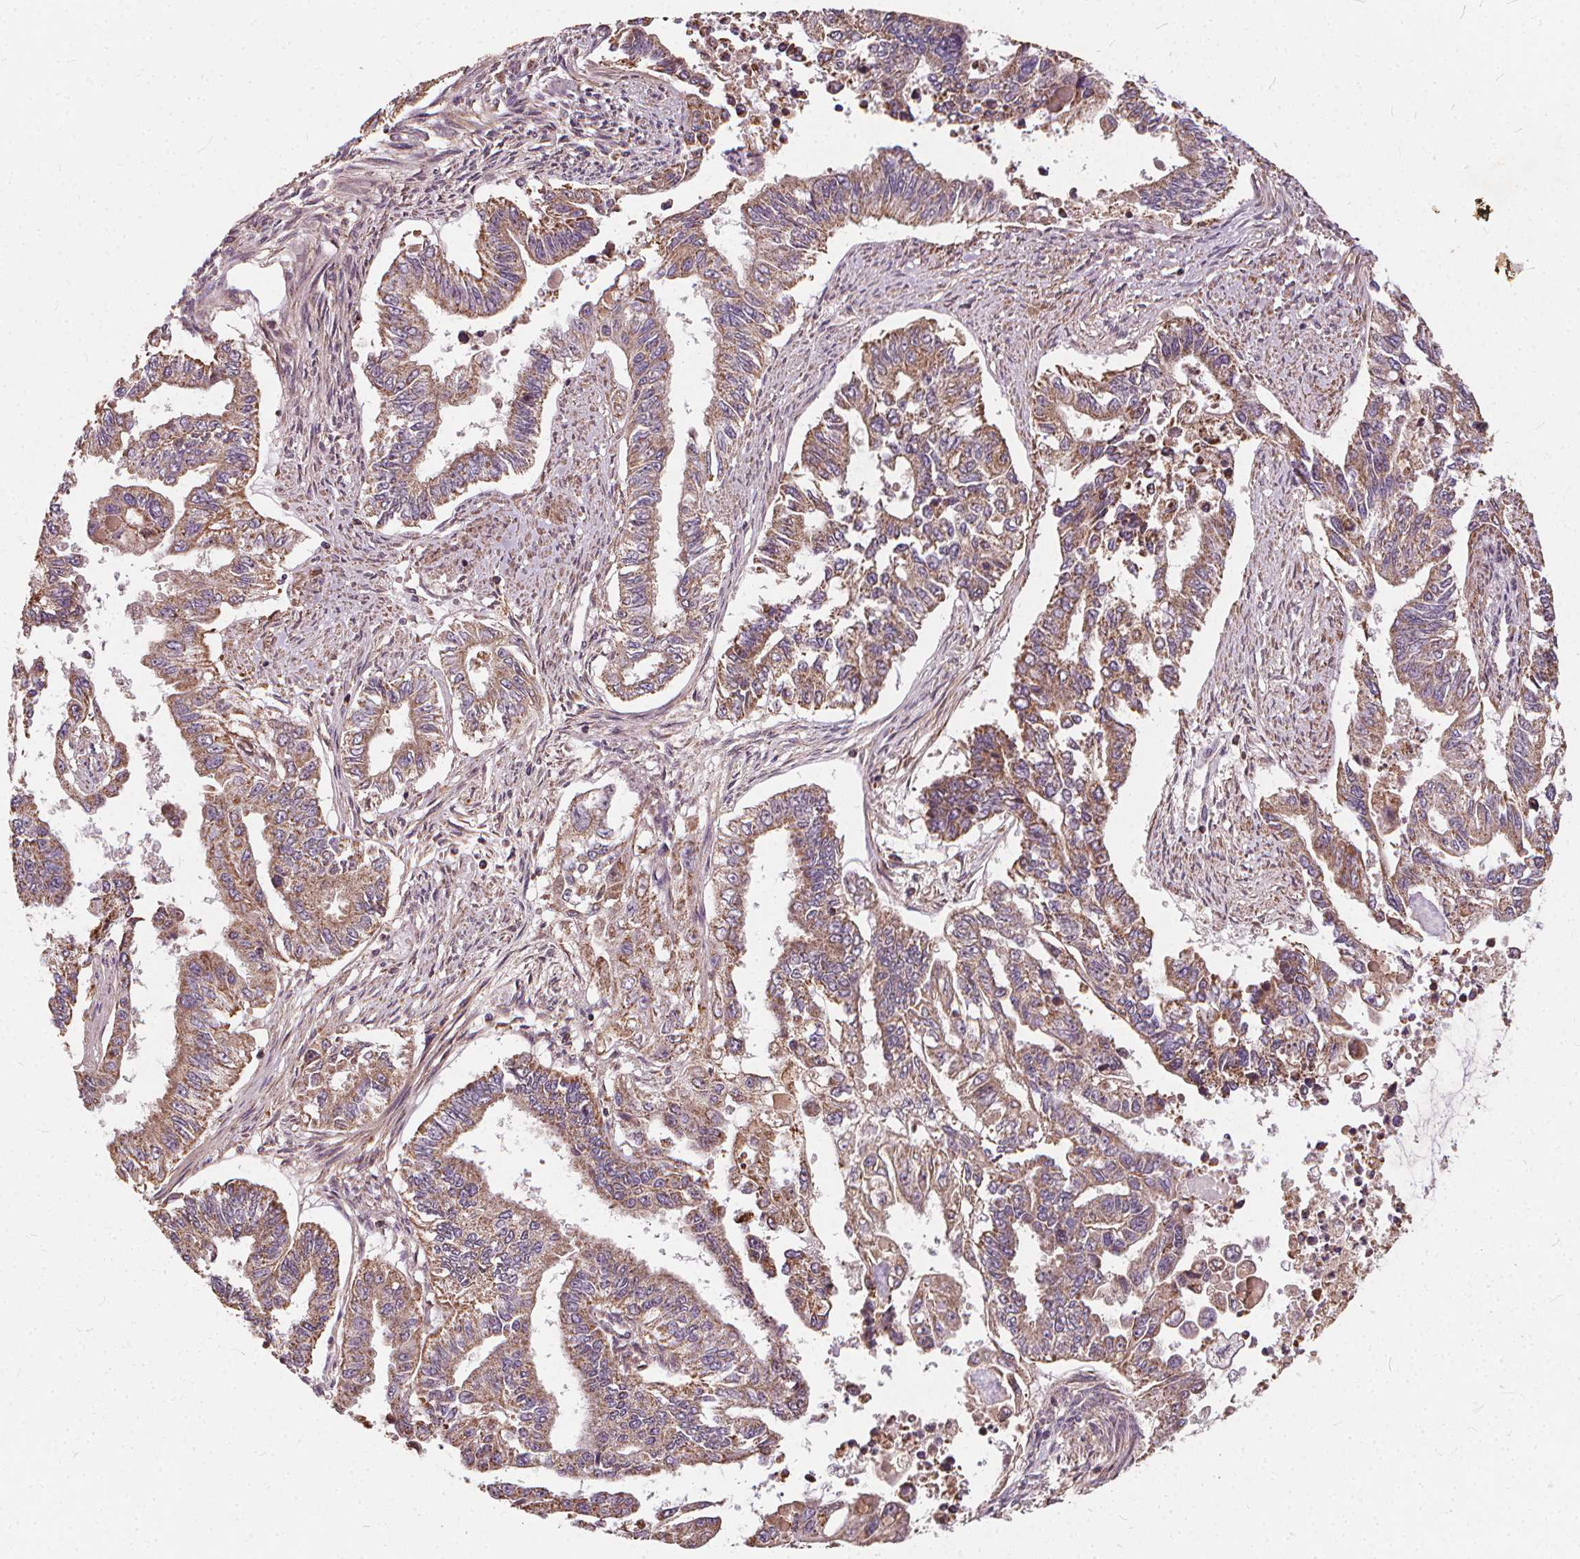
{"staining": {"intensity": "moderate", "quantity": ">75%", "location": "cytoplasmic/membranous"}, "tissue": "endometrial cancer", "cell_type": "Tumor cells", "image_type": "cancer", "snomed": [{"axis": "morphology", "description": "Adenocarcinoma, NOS"}, {"axis": "topography", "description": "Uterus"}], "caption": "There is medium levels of moderate cytoplasmic/membranous expression in tumor cells of adenocarcinoma (endometrial), as demonstrated by immunohistochemical staining (brown color).", "gene": "ORAI2", "patient": {"sex": "female", "age": 59}}